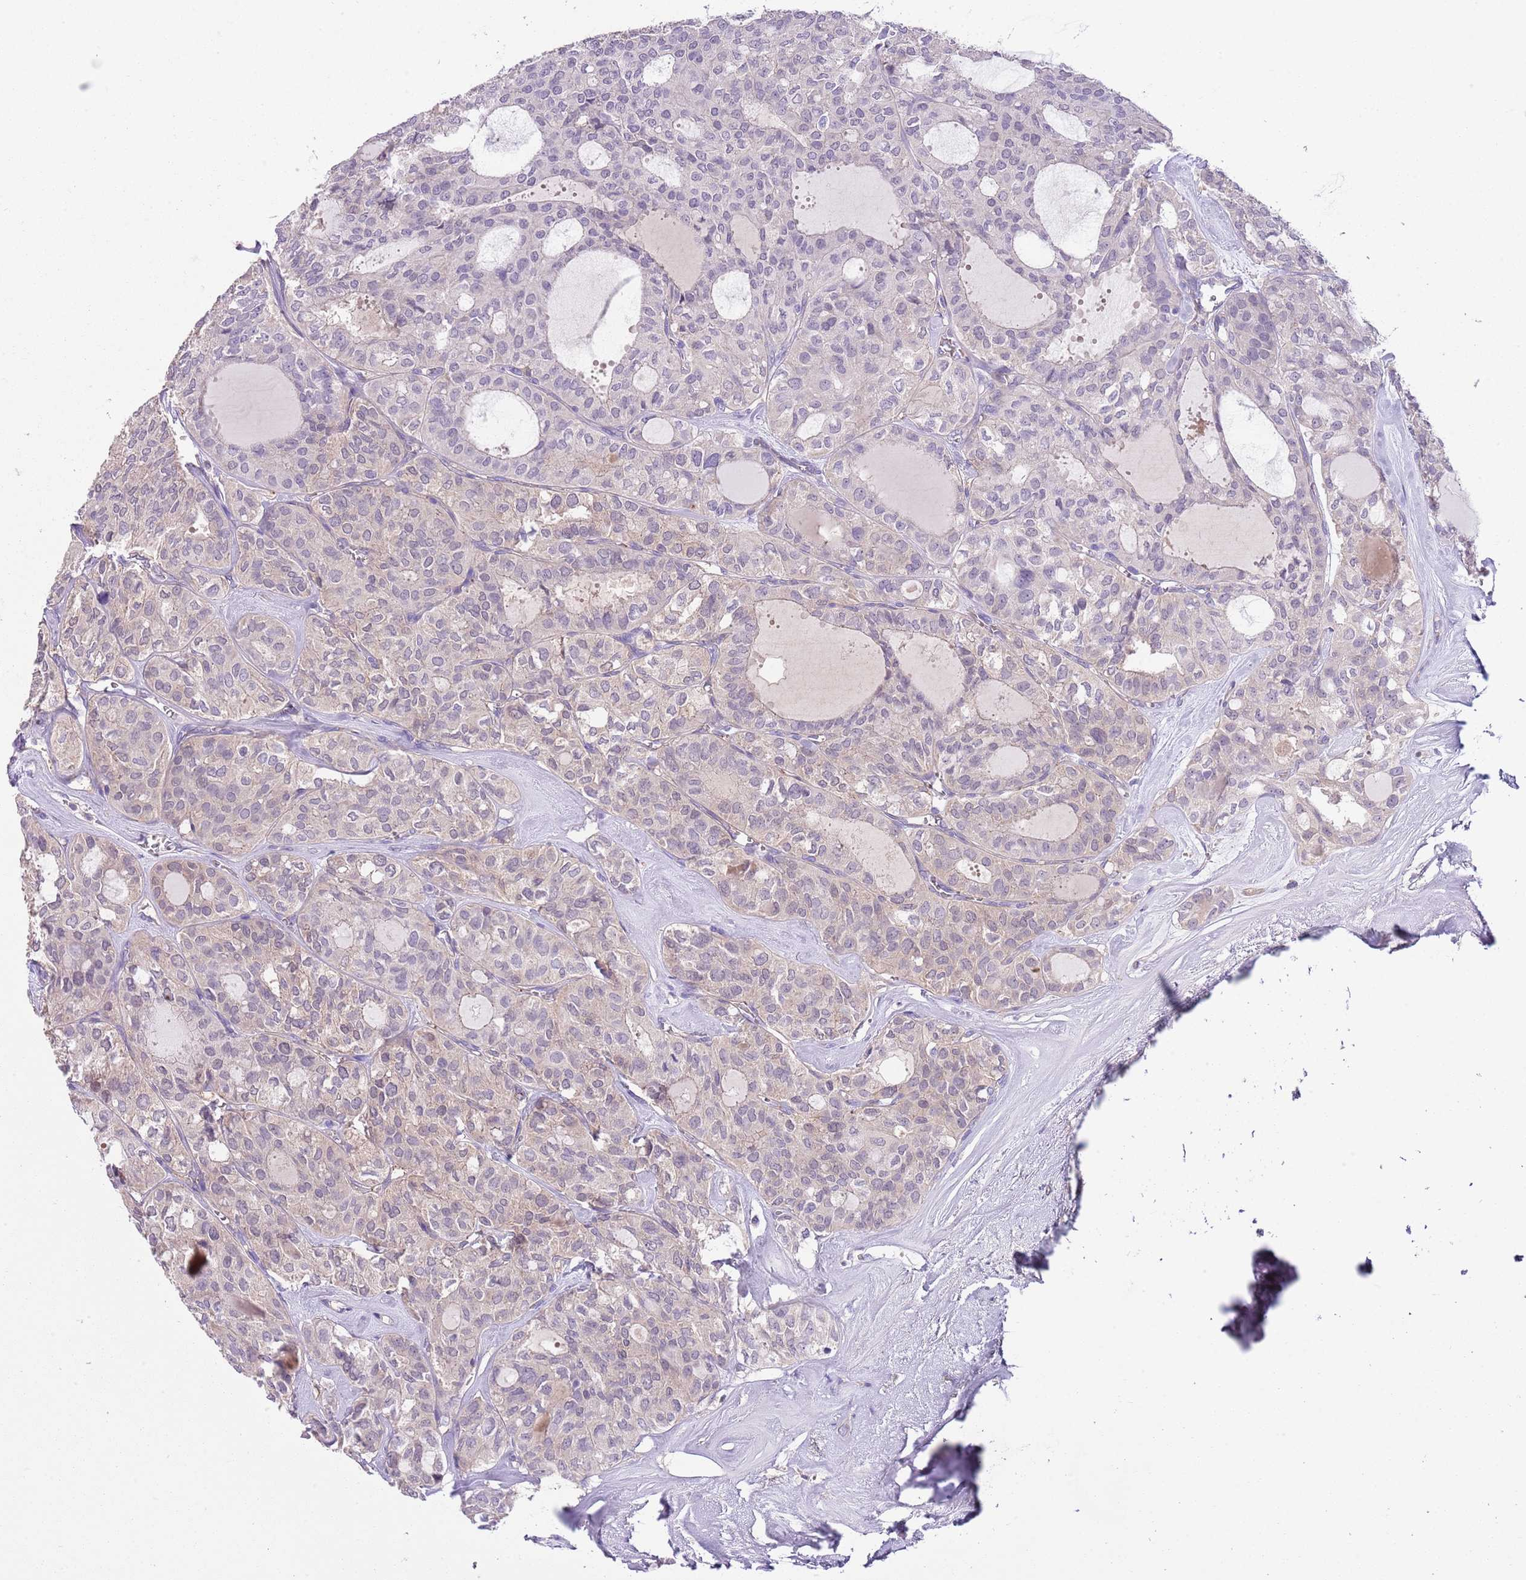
{"staining": {"intensity": "negative", "quantity": "none", "location": "none"}, "tissue": "thyroid cancer", "cell_type": "Tumor cells", "image_type": "cancer", "snomed": [{"axis": "morphology", "description": "Follicular adenoma carcinoma, NOS"}, {"axis": "topography", "description": "Thyroid gland"}], "caption": "A high-resolution histopathology image shows immunohistochemistry staining of thyroid follicular adenoma carcinoma, which displays no significant staining in tumor cells.", "gene": "HES3", "patient": {"sex": "male", "age": 75}}